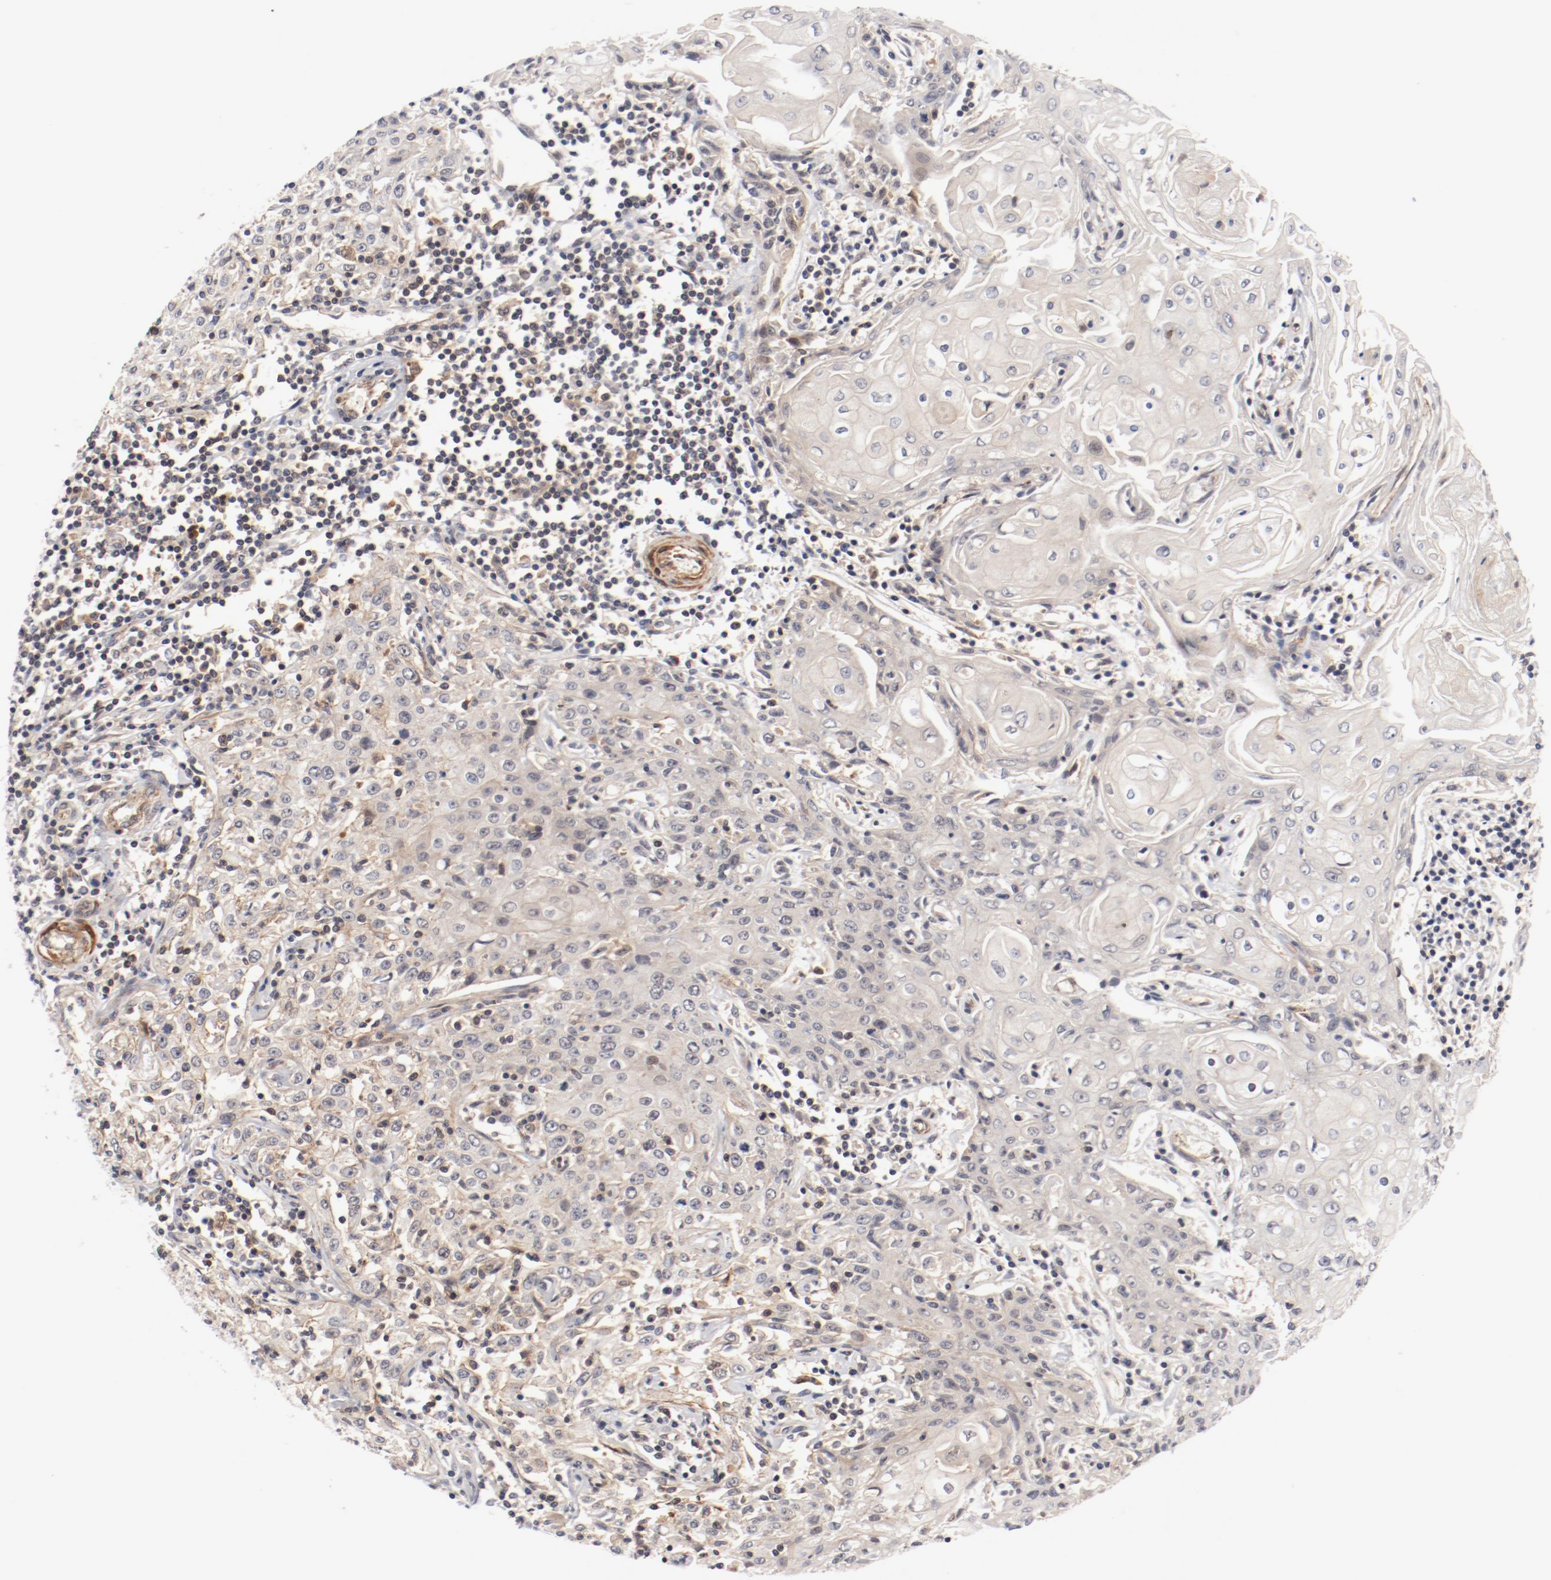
{"staining": {"intensity": "weak", "quantity": "25%-75%", "location": "cytoplasmic/membranous"}, "tissue": "head and neck cancer", "cell_type": "Tumor cells", "image_type": "cancer", "snomed": [{"axis": "morphology", "description": "Squamous cell carcinoma, NOS"}, {"axis": "topography", "description": "Oral tissue"}, {"axis": "topography", "description": "Head-Neck"}], "caption": "Immunohistochemical staining of human squamous cell carcinoma (head and neck) displays low levels of weak cytoplasmic/membranous protein positivity in approximately 25%-75% of tumor cells. The staining is performed using DAB brown chromogen to label protein expression. The nuclei are counter-stained blue using hematoxylin.", "gene": "ZNF267", "patient": {"sex": "female", "age": 76}}